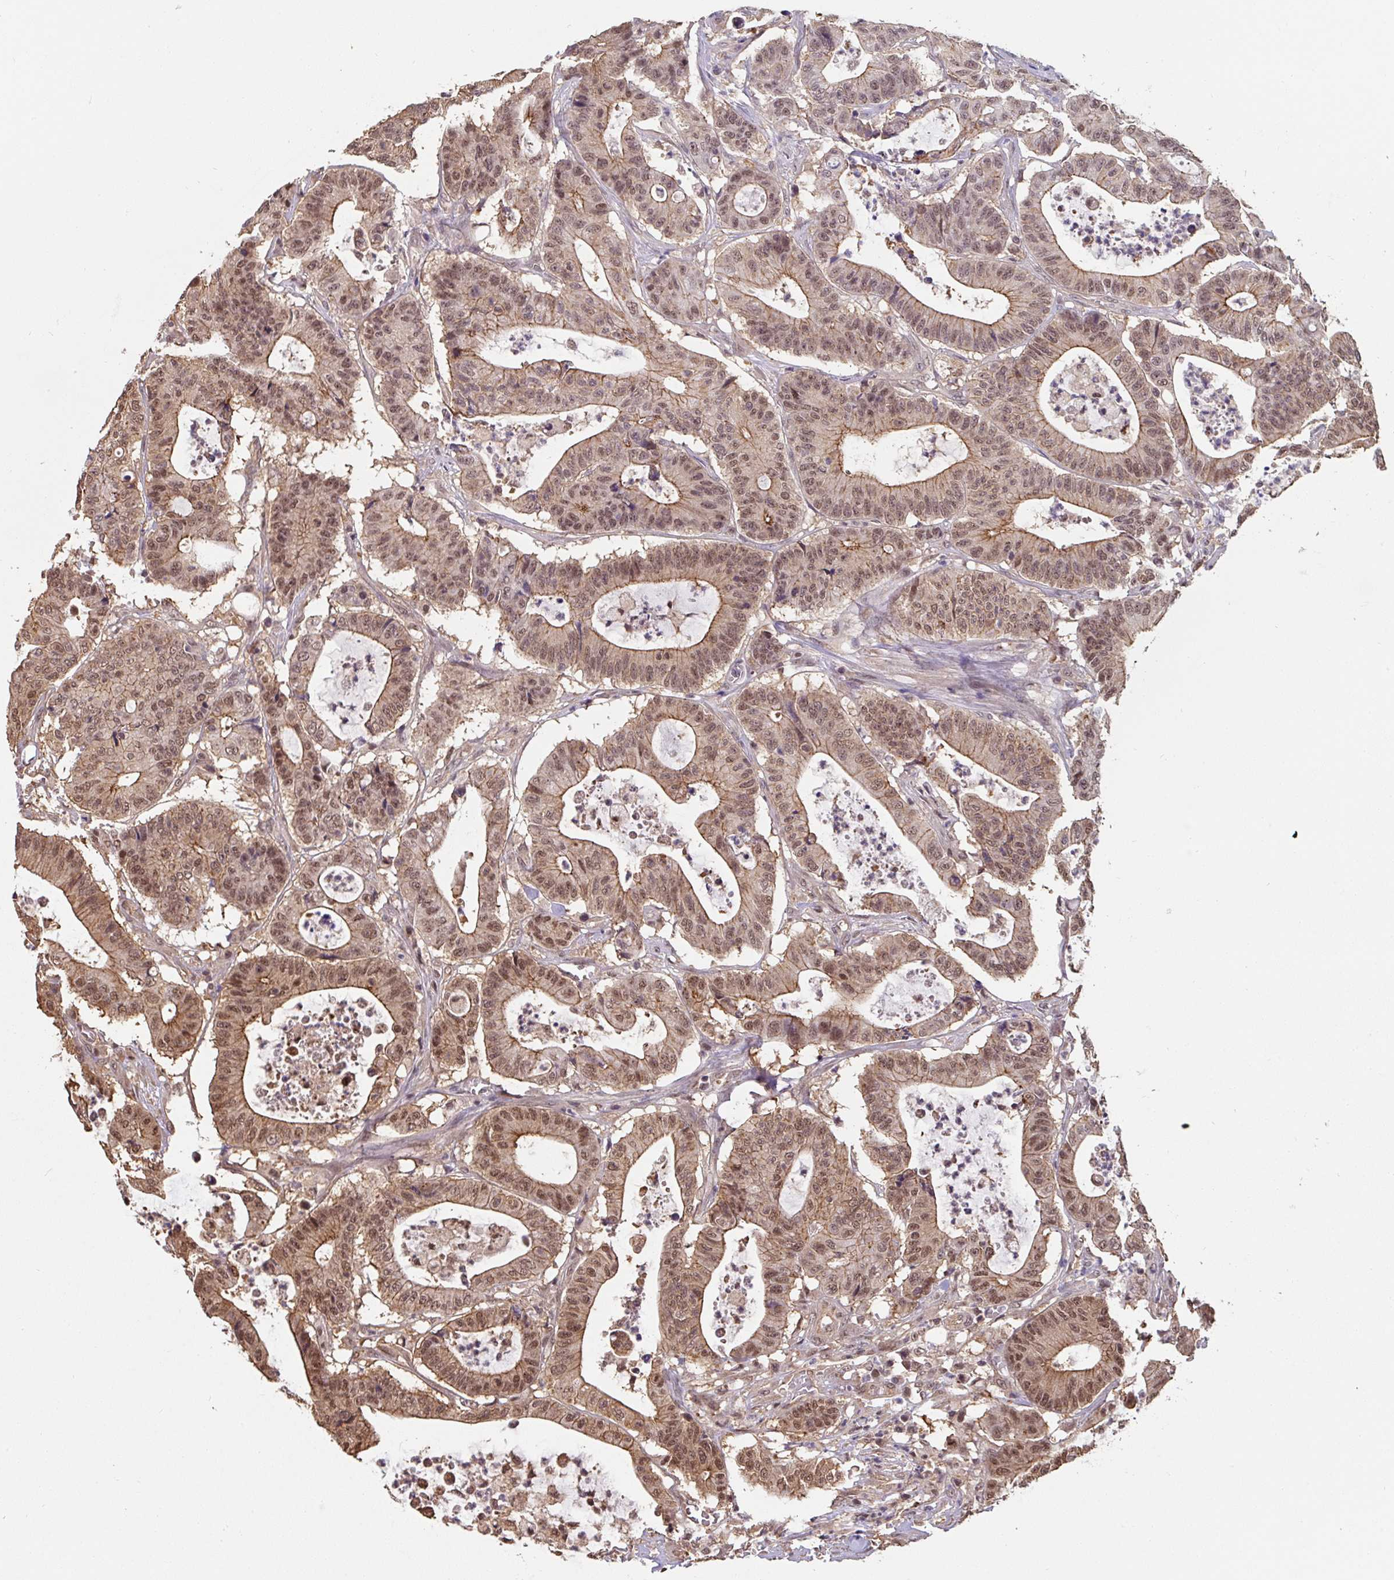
{"staining": {"intensity": "moderate", "quantity": ">75%", "location": "cytoplasmic/membranous,nuclear"}, "tissue": "colorectal cancer", "cell_type": "Tumor cells", "image_type": "cancer", "snomed": [{"axis": "morphology", "description": "Adenocarcinoma, NOS"}, {"axis": "topography", "description": "Colon"}], "caption": "Tumor cells reveal medium levels of moderate cytoplasmic/membranous and nuclear staining in approximately >75% of cells in human adenocarcinoma (colorectal). (DAB (3,3'-diaminobenzidine) = brown stain, brightfield microscopy at high magnification).", "gene": "ST13", "patient": {"sex": "female", "age": 84}}